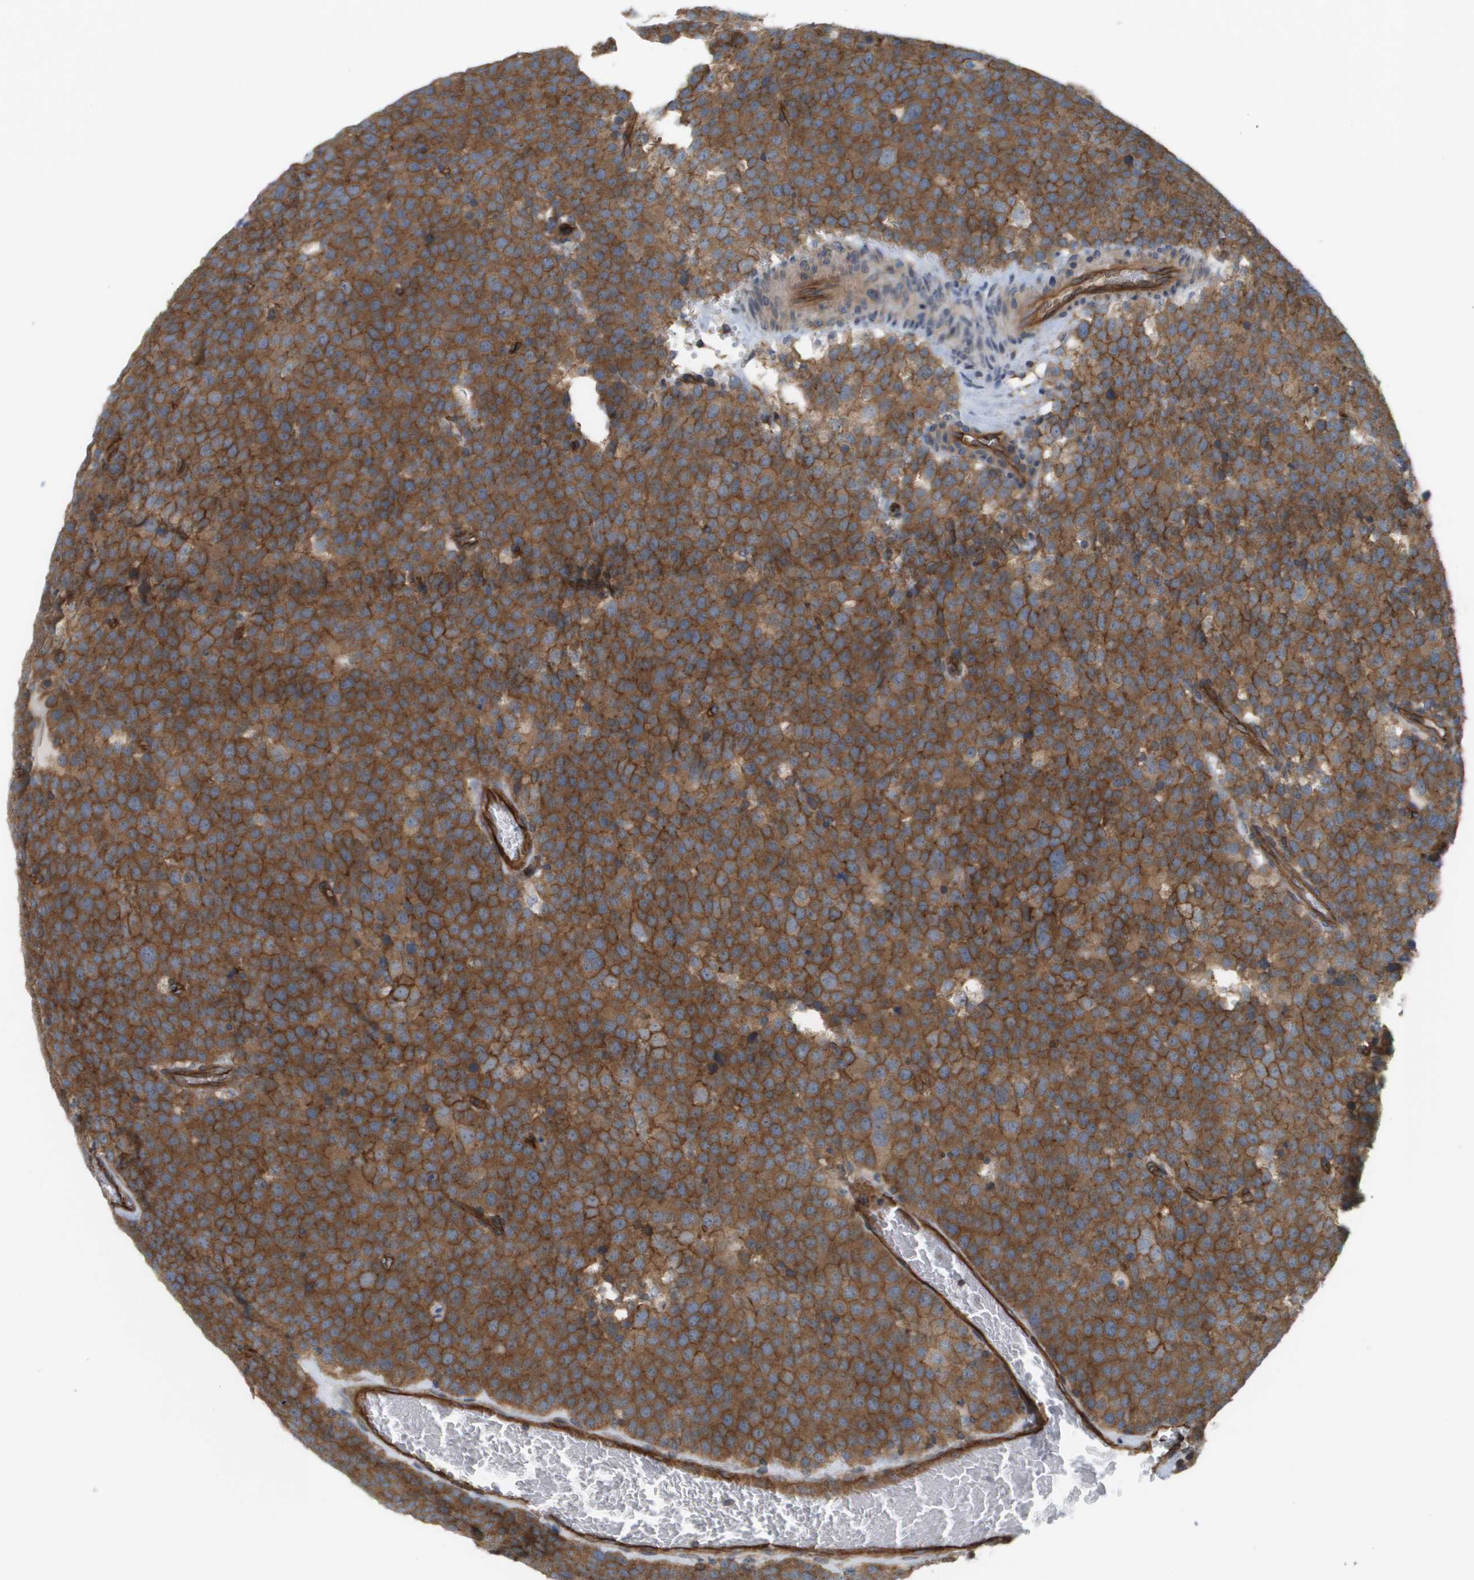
{"staining": {"intensity": "strong", "quantity": ">75%", "location": "cytoplasmic/membranous"}, "tissue": "testis cancer", "cell_type": "Tumor cells", "image_type": "cancer", "snomed": [{"axis": "morphology", "description": "Normal tissue, NOS"}, {"axis": "morphology", "description": "Seminoma, NOS"}, {"axis": "topography", "description": "Testis"}], "caption": "Tumor cells display strong cytoplasmic/membranous positivity in approximately >75% of cells in testis cancer.", "gene": "SGMS2", "patient": {"sex": "male", "age": 71}}